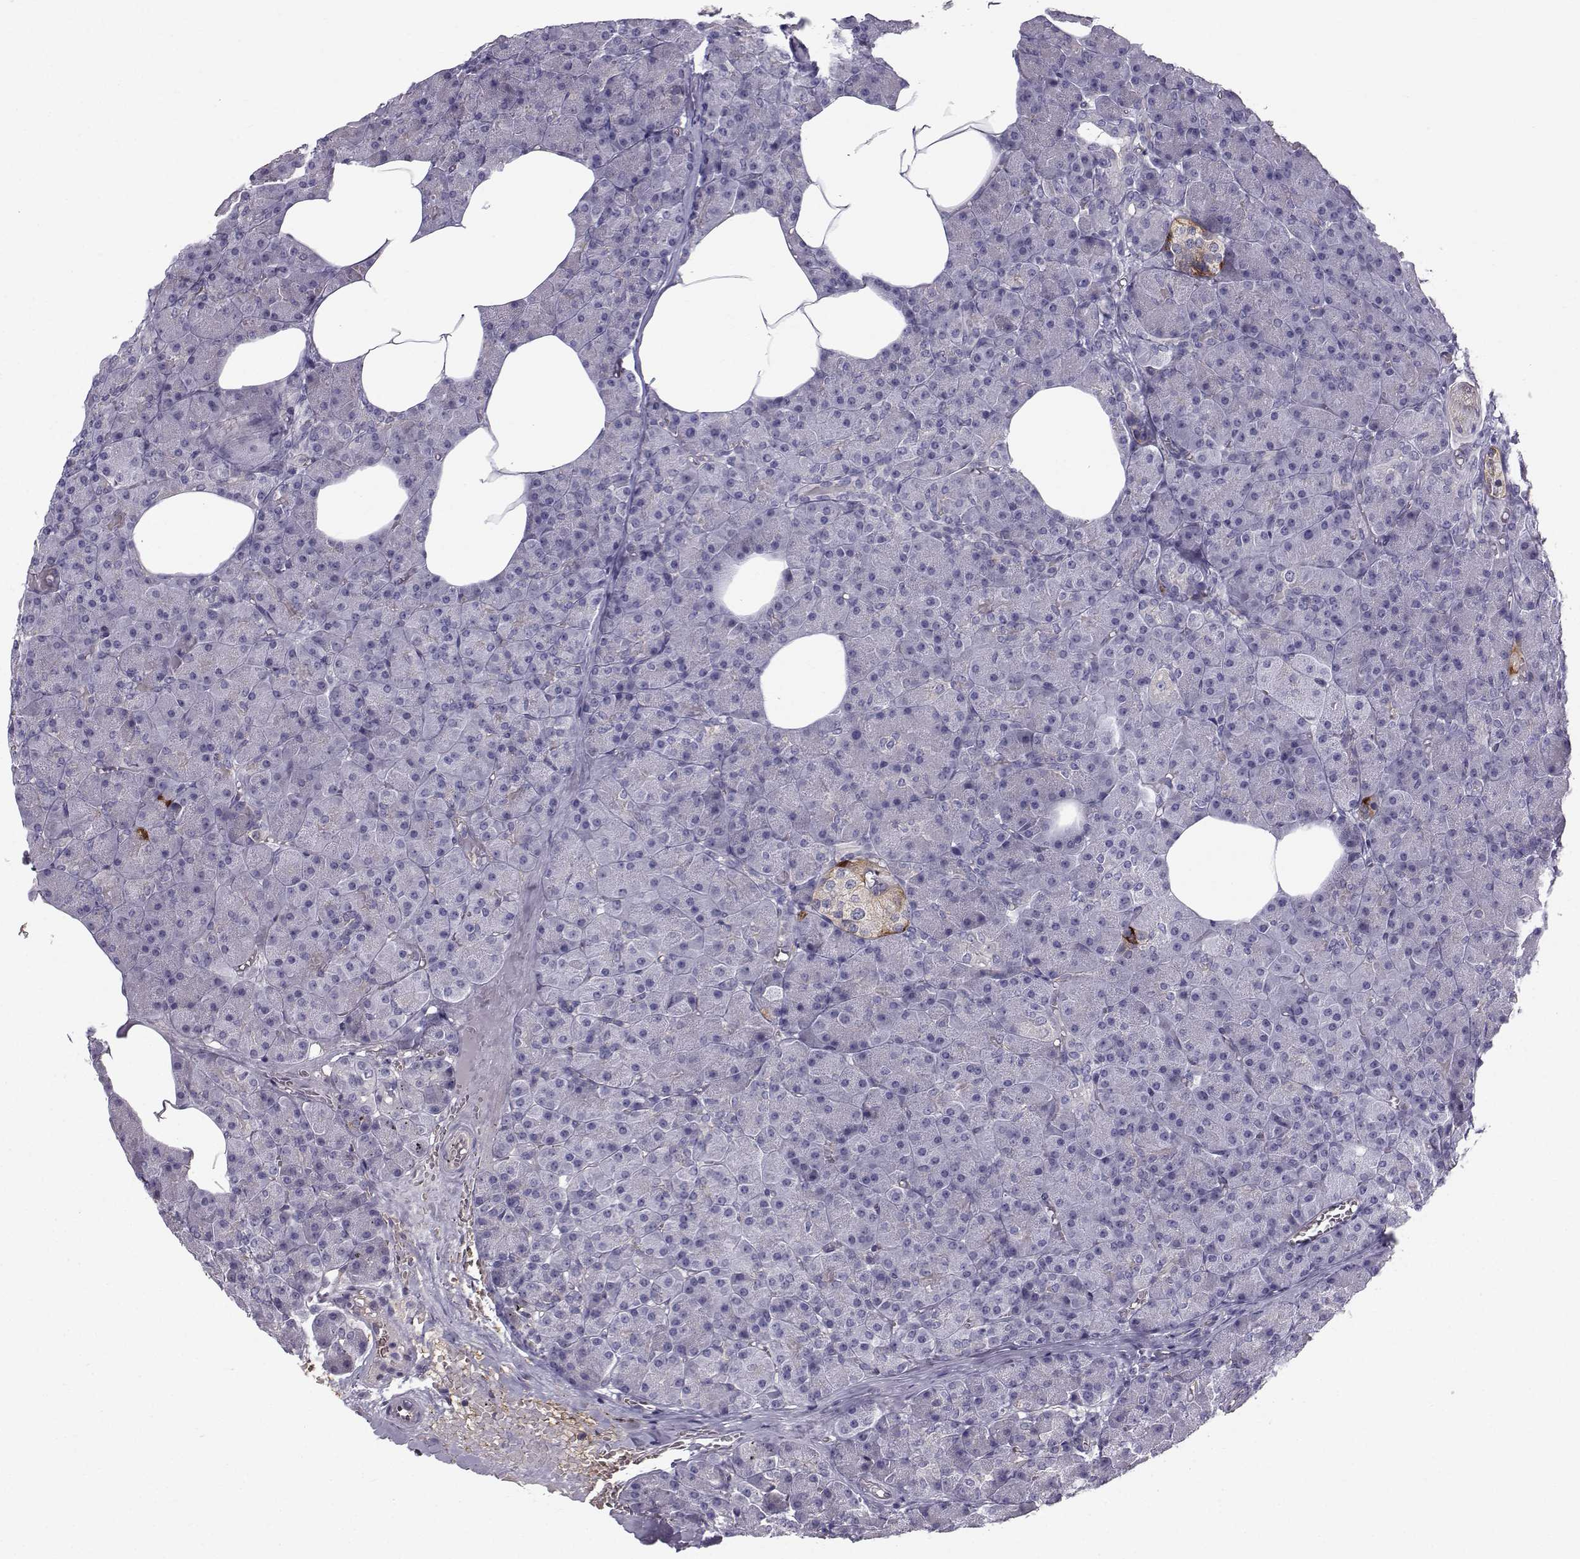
{"staining": {"intensity": "negative", "quantity": "none", "location": "none"}, "tissue": "pancreas", "cell_type": "Exocrine glandular cells", "image_type": "normal", "snomed": [{"axis": "morphology", "description": "Normal tissue, NOS"}, {"axis": "topography", "description": "Pancreas"}], "caption": "IHC image of benign pancreas: pancreas stained with DAB exhibits no significant protein expression in exocrine glandular cells.", "gene": "QPCT", "patient": {"sex": "female", "age": 45}}